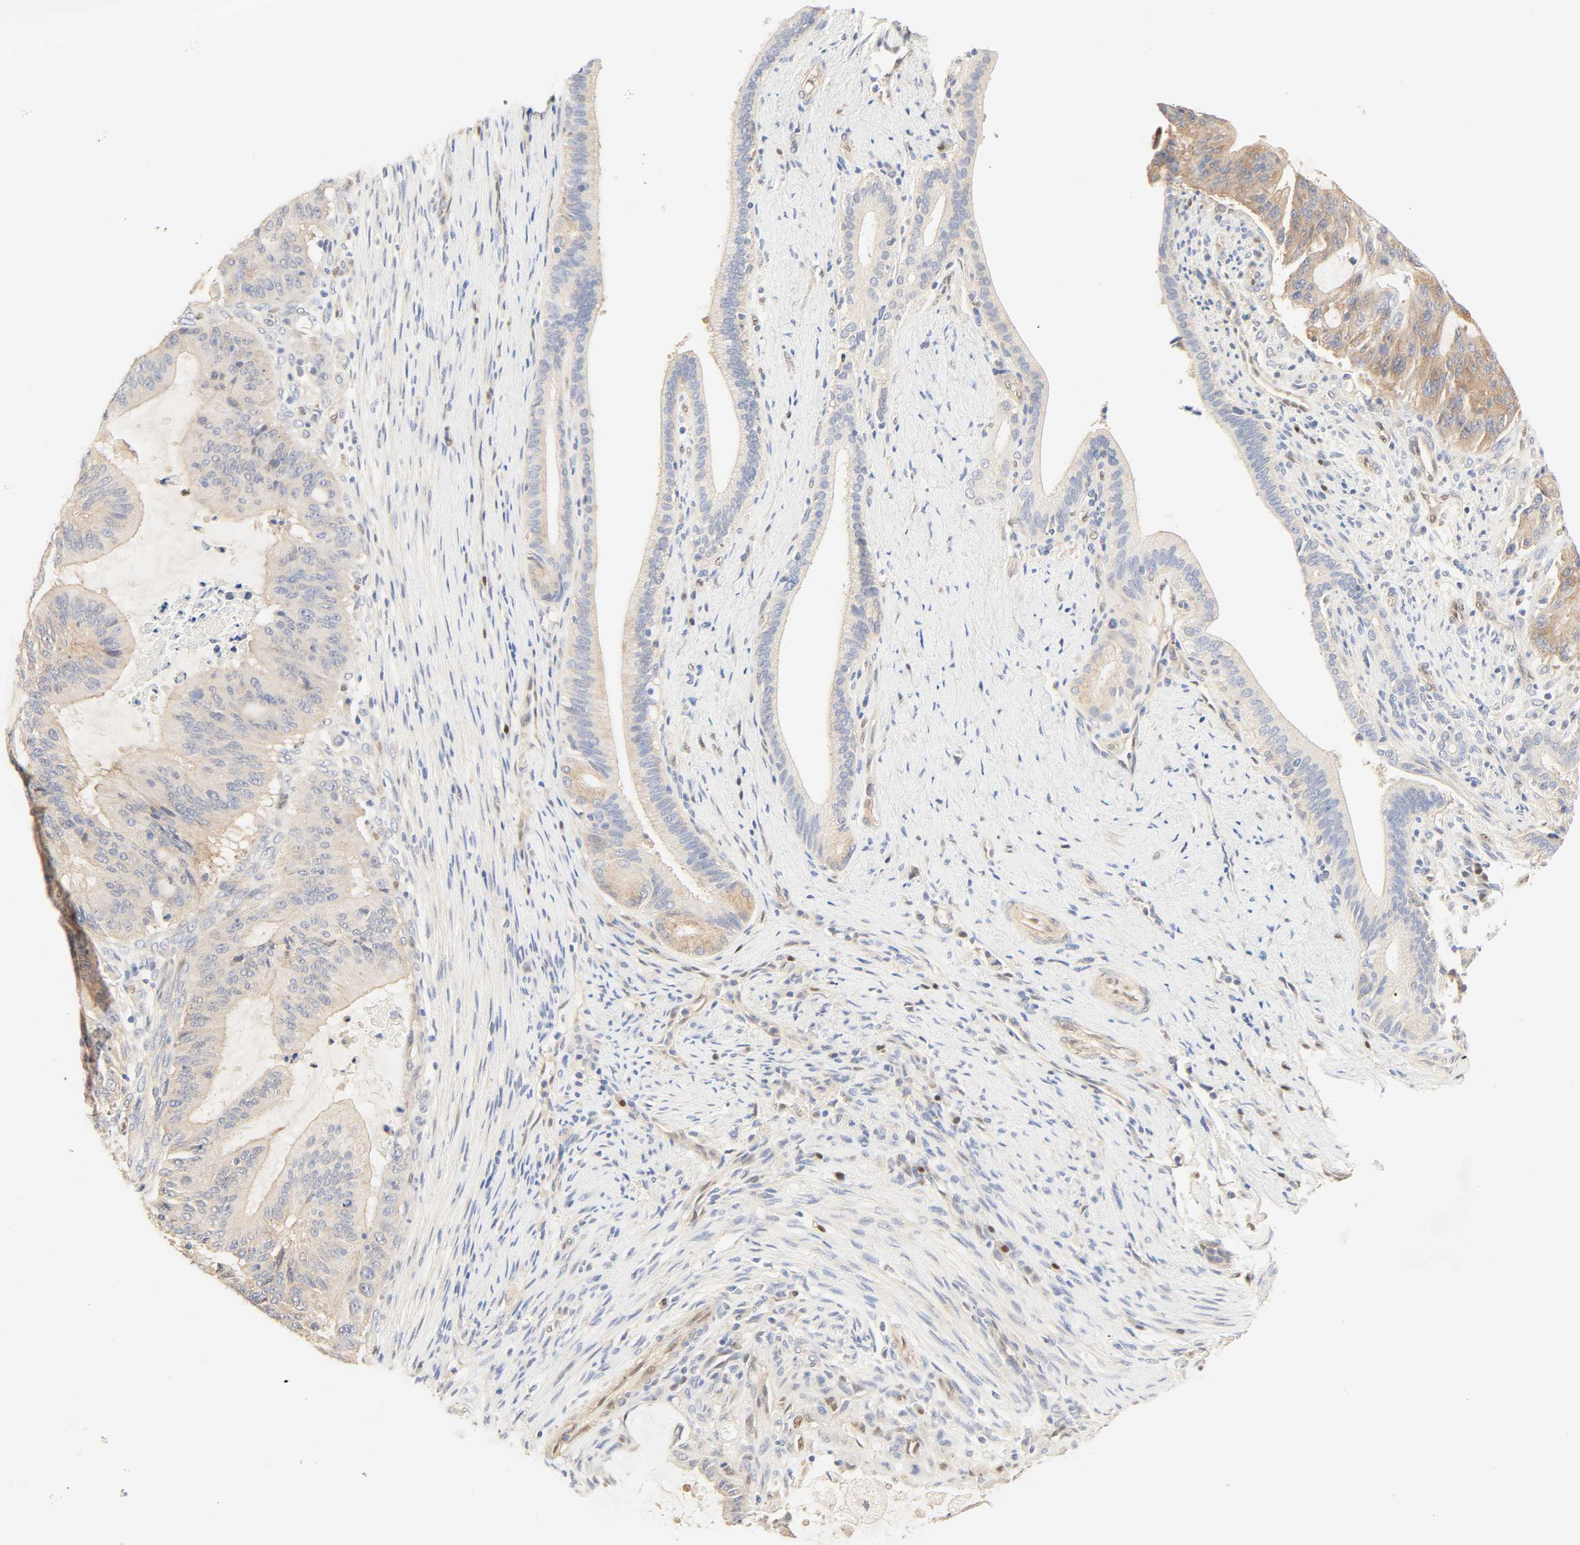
{"staining": {"intensity": "negative", "quantity": "none", "location": "none"}, "tissue": "liver cancer", "cell_type": "Tumor cells", "image_type": "cancer", "snomed": [{"axis": "morphology", "description": "Cholangiocarcinoma"}, {"axis": "topography", "description": "Liver"}], "caption": "This is an IHC micrograph of human liver cancer (cholangiocarcinoma). There is no positivity in tumor cells.", "gene": "BORCS8-MEF2B", "patient": {"sex": "female", "age": 73}}